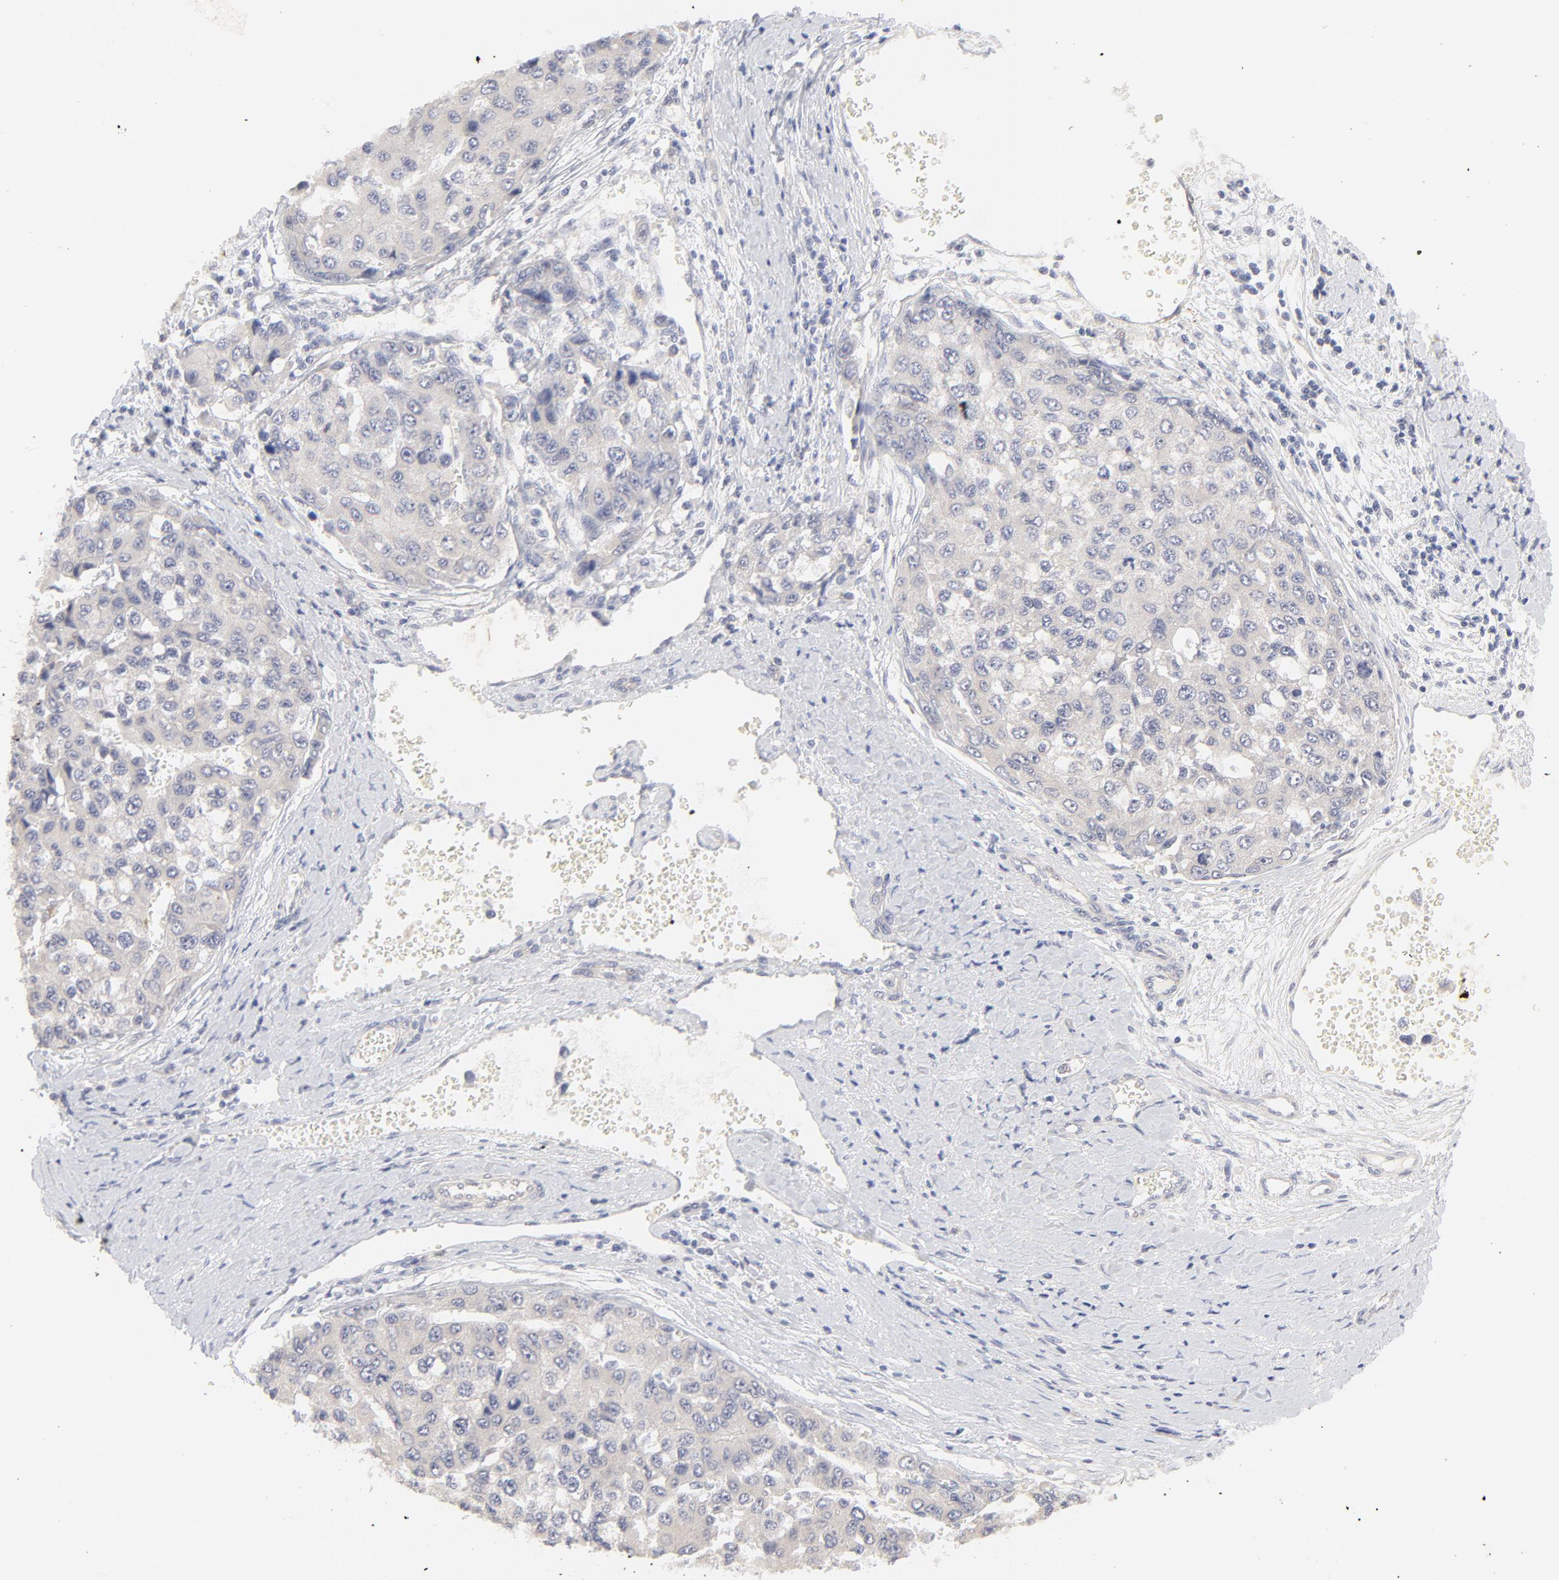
{"staining": {"intensity": "negative", "quantity": "none", "location": "none"}, "tissue": "liver cancer", "cell_type": "Tumor cells", "image_type": "cancer", "snomed": [{"axis": "morphology", "description": "Carcinoma, Hepatocellular, NOS"}, {"axis": "topography", "description": "Liver"}], "caption": "The image displays no significant positivity in tumor cells of hepatocellular carcinoma (liver).", "gene": "NKX2-2", "patient": {"sex": "female", "age": 66}}